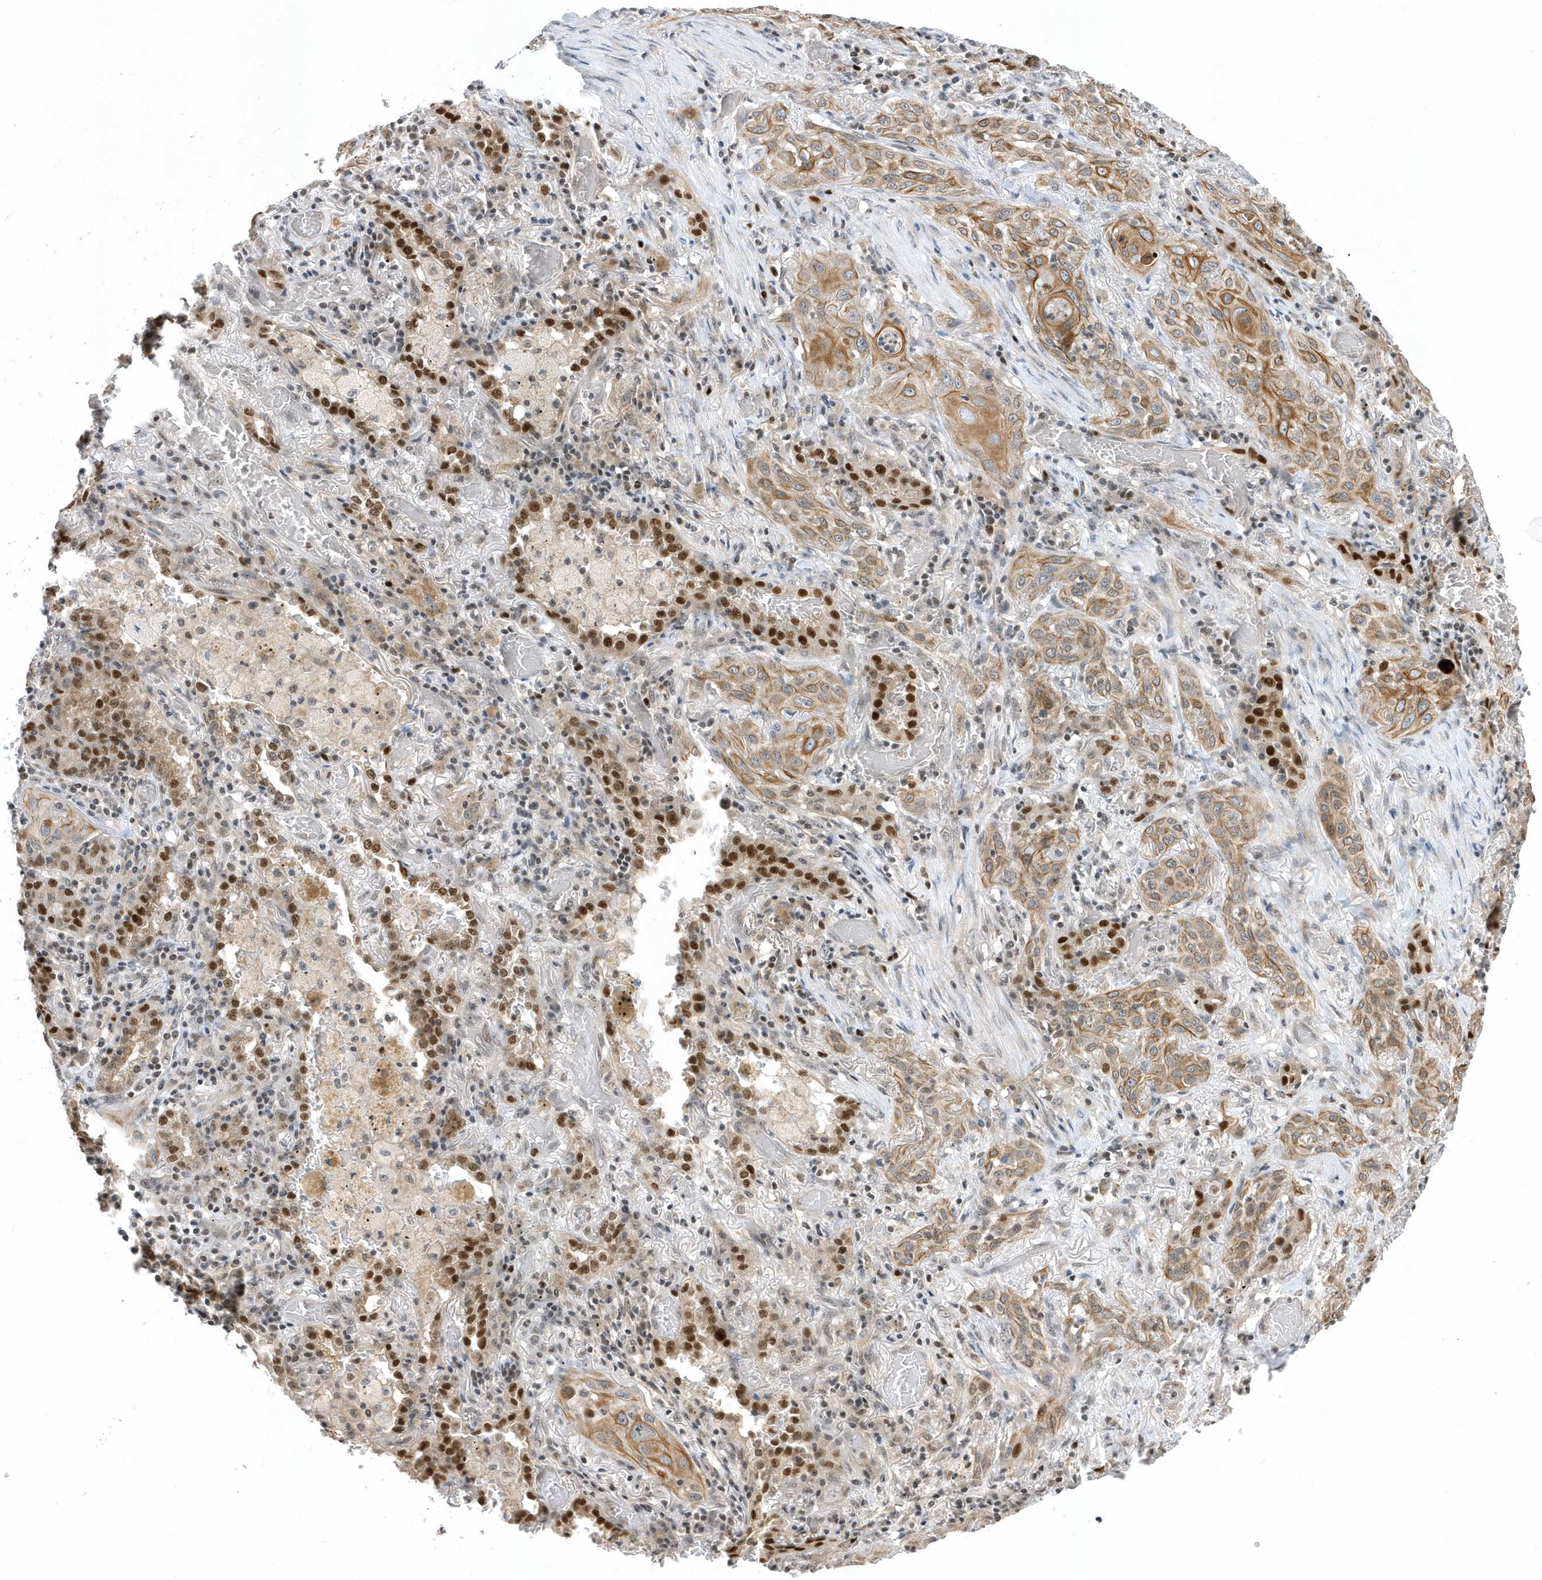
{"staining": {"intensity": "moderate", "quantity": ">75%", "location": "cytoplasmic/membranous"}, "tissue": "lung cancer", "cell_type": "Tumor cells", "image_type": "cancer", "snomed": [{"axis": "morphology", "description": "Squamous cell carcinoma, NOS"}, {"axis": "topography", "description": "Lung"}], "caption": "Tumor cells demonstrate medium levels of moderate cytoplasmic/membranous staining in approximately >75% of cells in lung cancer.", "gene": "ZNF740", "patient": {"sex": "female", "age": 47}}